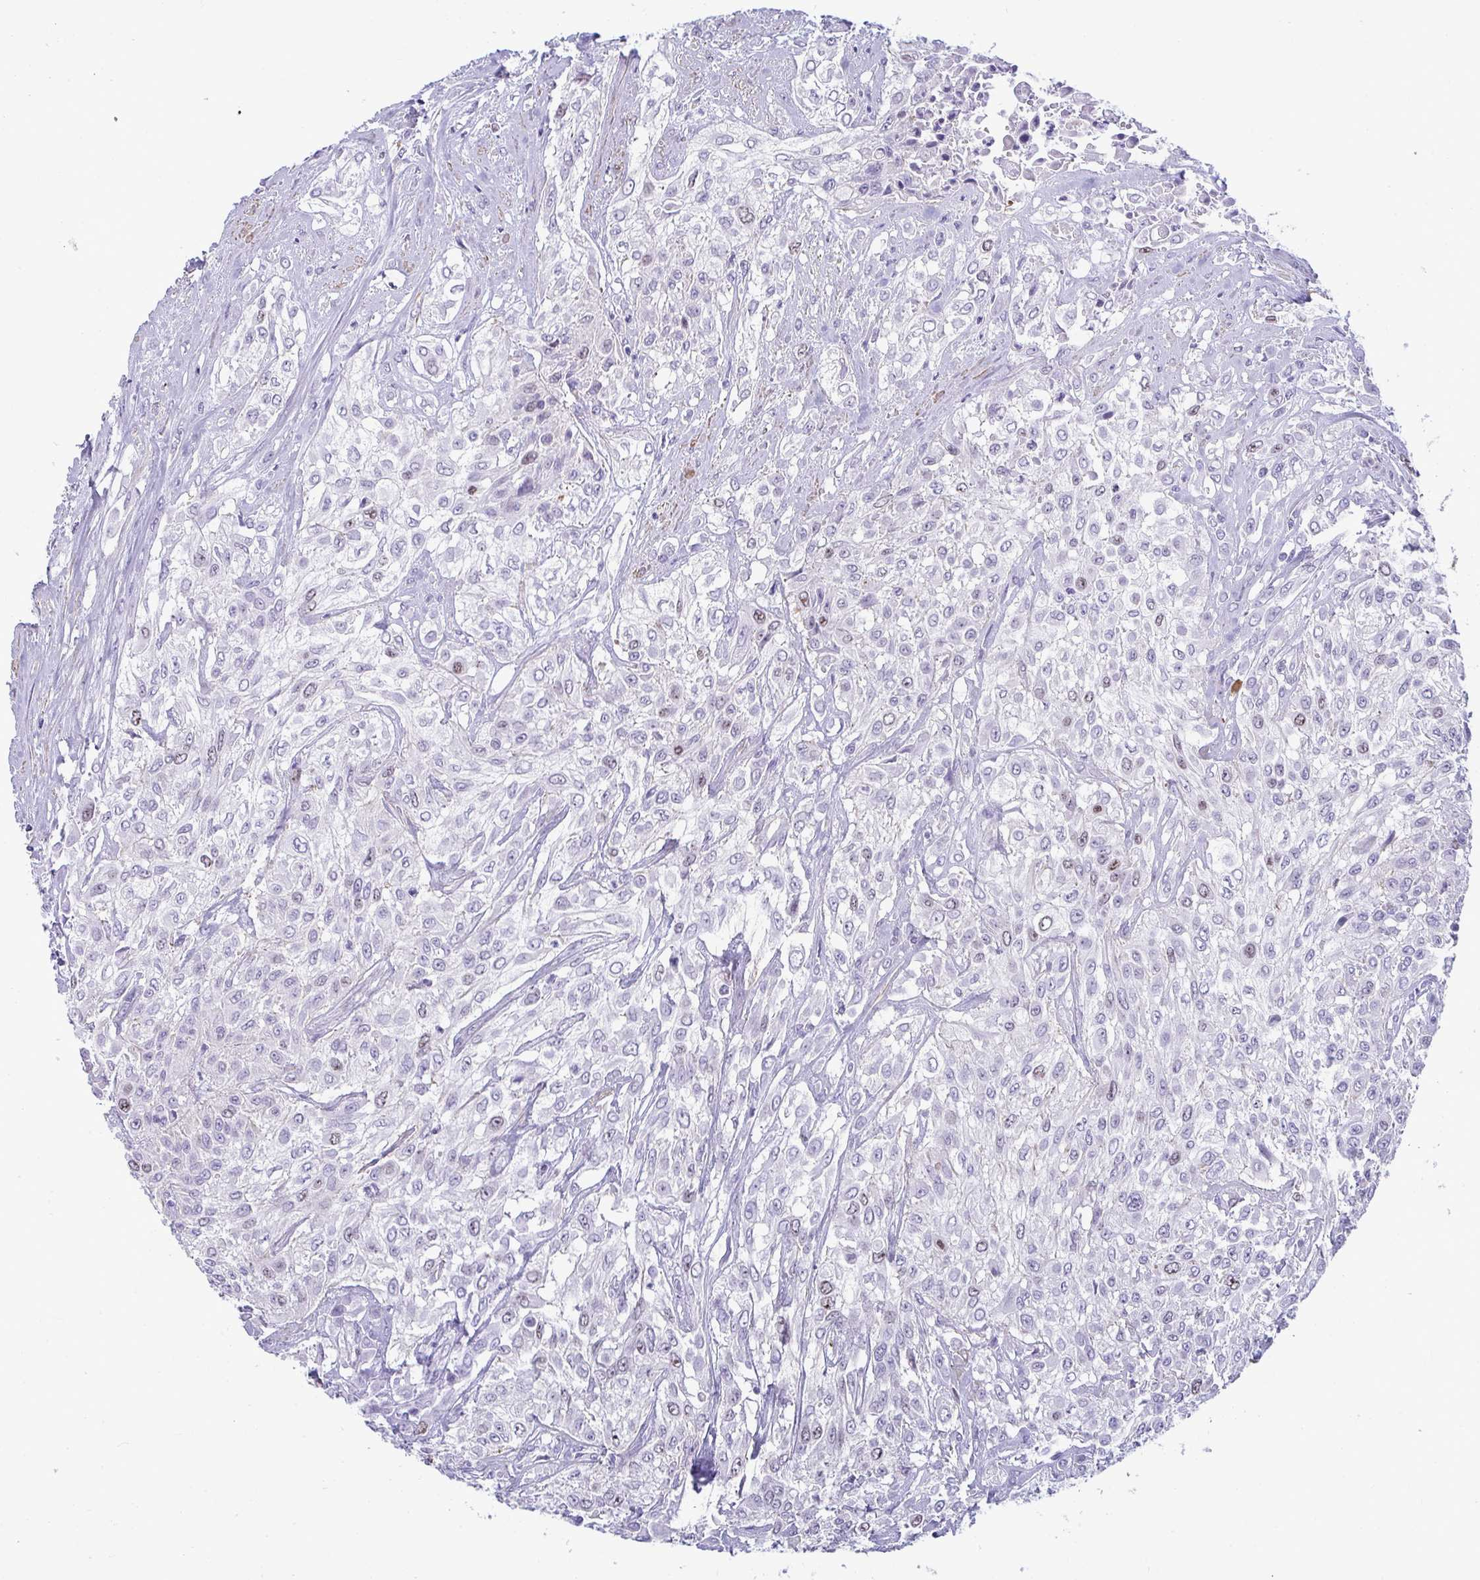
{"staining": {"intensity": "moderate", "quantity": "<25%", "location": "nuclear"}, "tissue": "urothelial cancer", "cell_type": "Tumor cells", "image_type": "cancer", "snomed": [{"axis": "morphology", "description": "Urothelial carcinoma, High grade"}, {"axis": "topography", "description": "Urinary bladder"}], "caption": "Immunohistochemical staining of urothelial cancer reveals low levels of moderate nuclear protein staining in about <25% of tumor cells.", "gene": "SUZ12", "patient": {"sex": "male", "age": 57}}